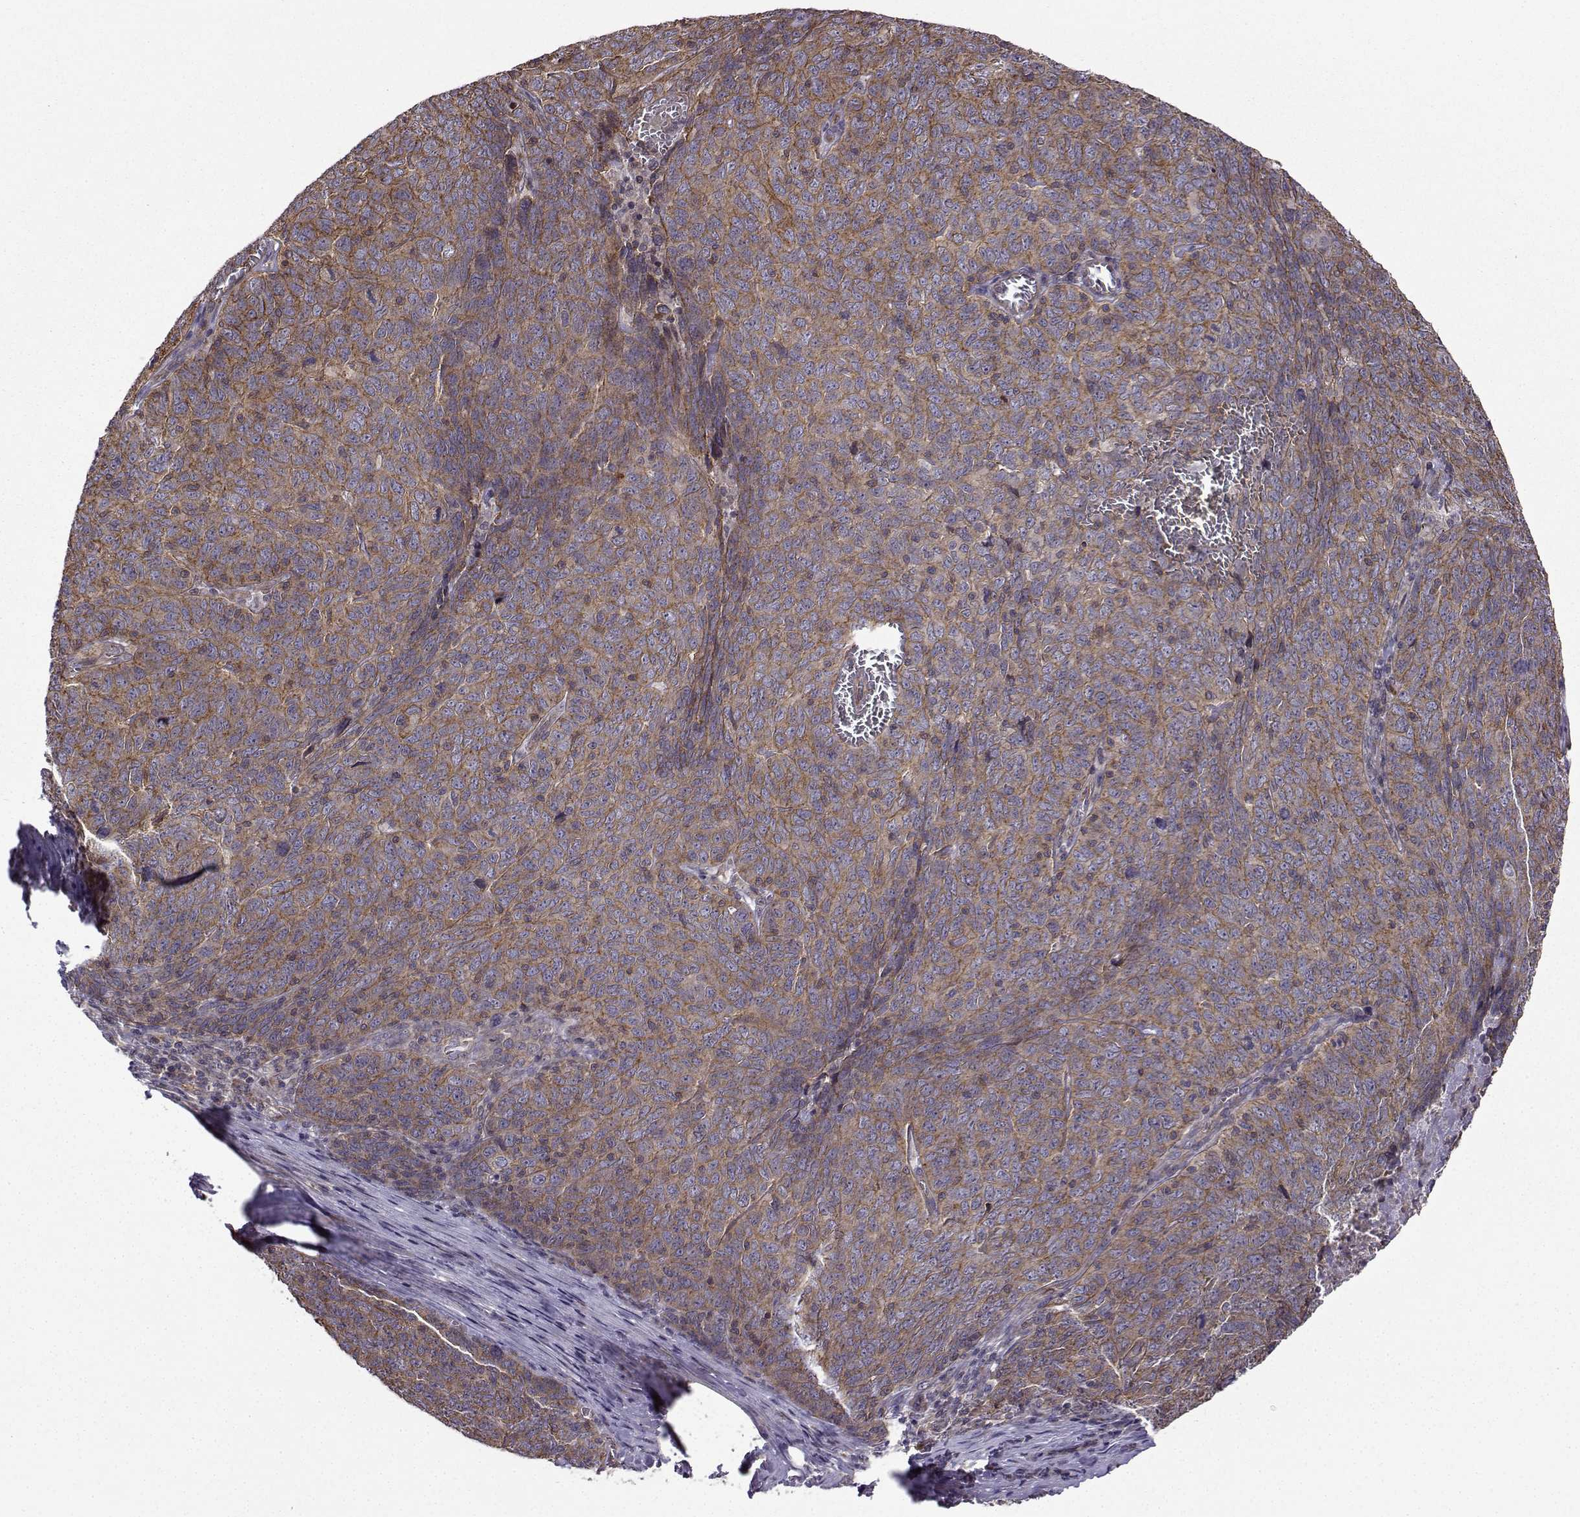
{"staining": {"intensity": "strong", "quantity": "<25%", "location": "cytoplasmic/membranous"}, "tissue": "skin cancer", "cell_type": "Tumor cells", "image_type": "cancer", "snomed": [{"axis": "morphology", "description": "Squamous cell carcinoma, NOS"}, {"axis": "topography", "description": "Skin"}, {"axis": "topography", "description": "Anal"}], "caption": "Skin squamous cell carcinoma tissue displays strong cytoplasmic/membranous expression in approximately <25% of tumor cells, visualized by immunohistochemistry. Using DAB (brown) and hematoxylin (blue) stains, captured at high magnification using brightfield microscopy.", "gene": "ITGB8", "patient": {"sex": "female", "age": 51}}